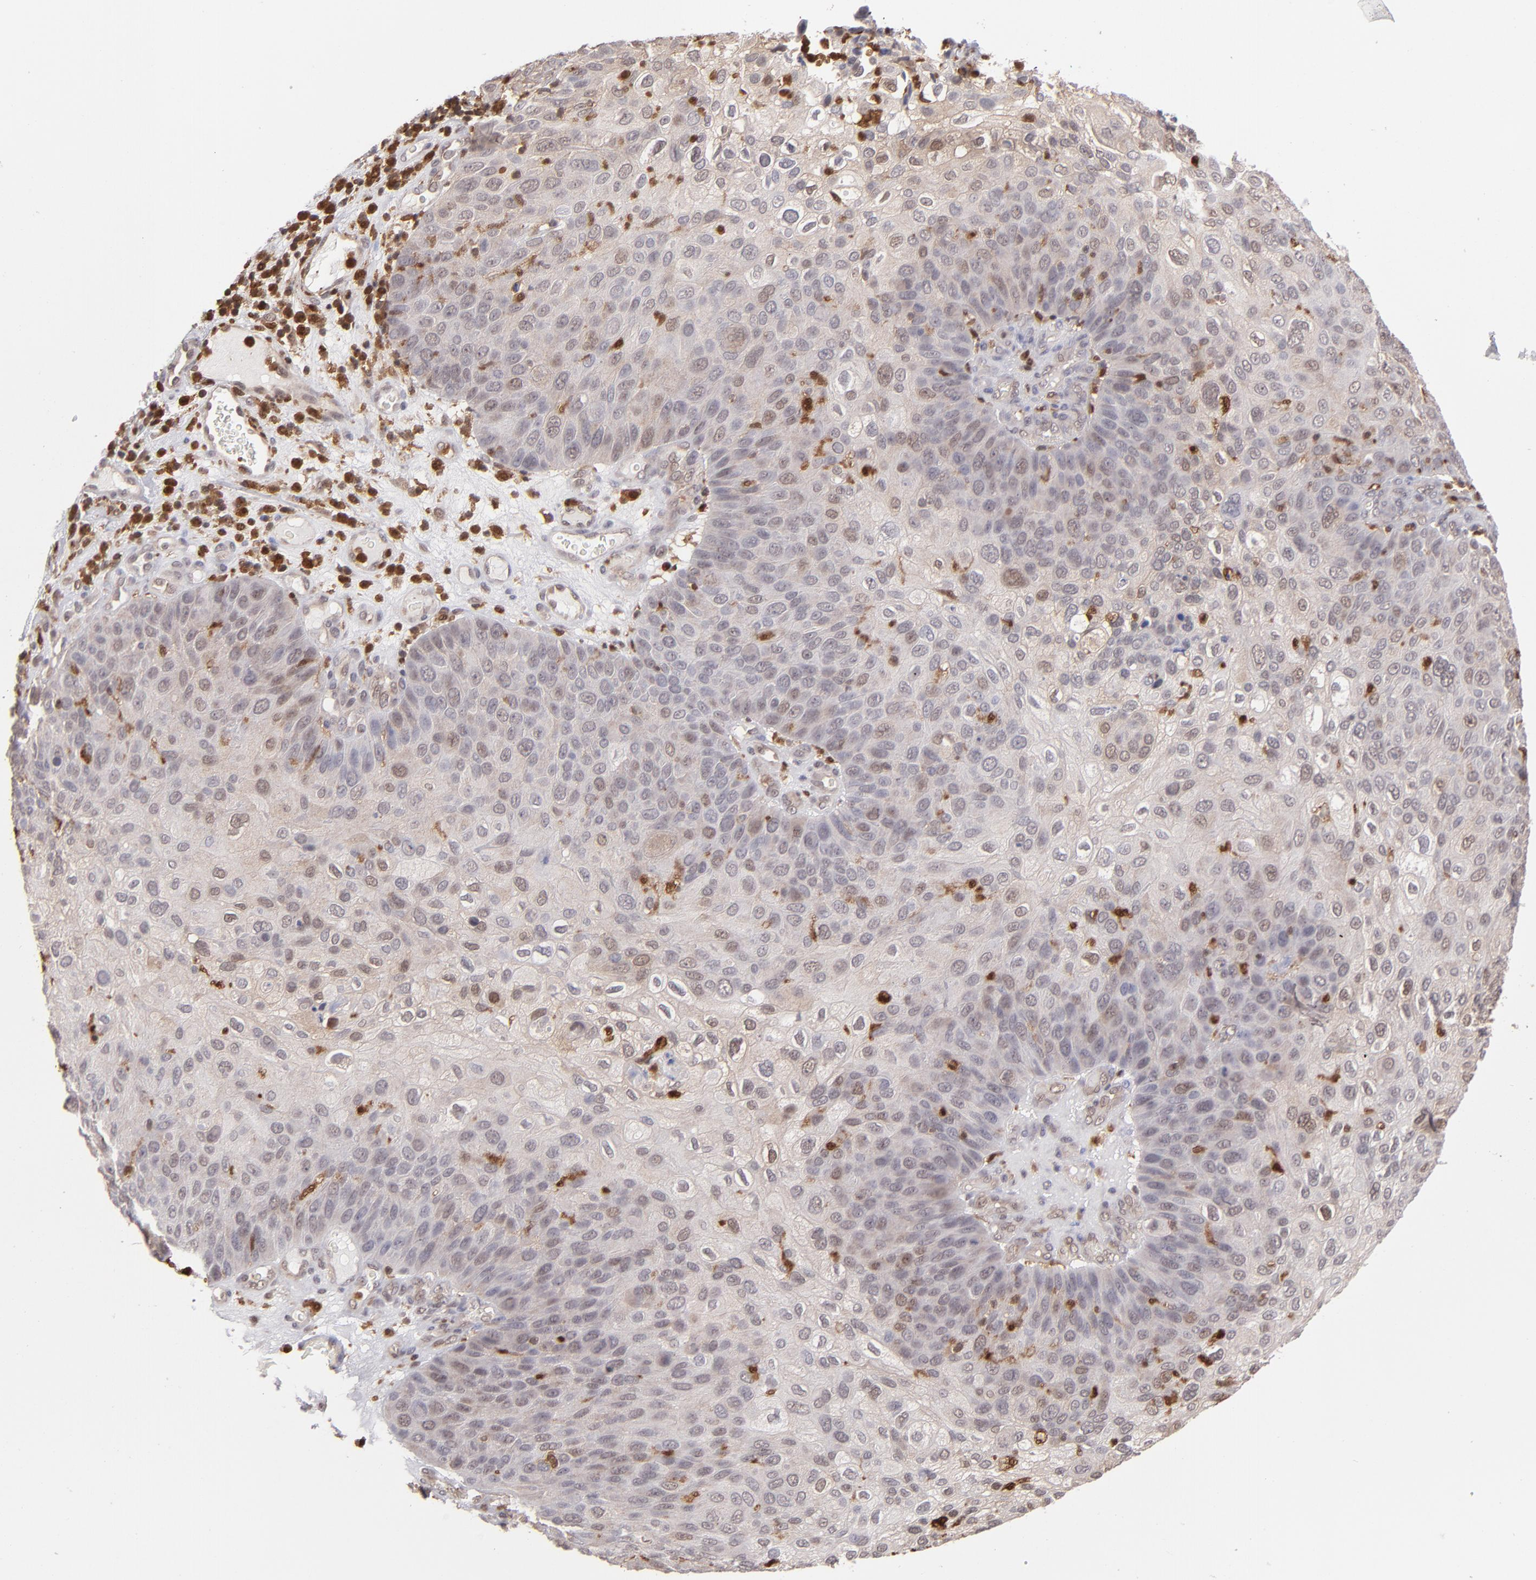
{"staining": {"intensity": "moderate", "quantity": ">75%", "location": "cytoplasmic/membranous,nuclear"}, "tissue": "skin cancer", "cell_type": "Tumor cells", "image_type": "cancer", "snomed": [{"axis": "morphology", "description": "Squamous cell carcinoma, NOS"}, {"axis": "topography", "description": "Skin"}], "caption": "Protein staining by immunohistochemistry (IHC) displays moderate cytoplasmic/membranous and nuclear staining in about >75% of tumor cells in skin squamous cell carcinoma. (DAB IHC, brown staining for protein, blue staining for nuclei).", "gene": "GRB2", "patient": {"sex": "male", "age": 87}}